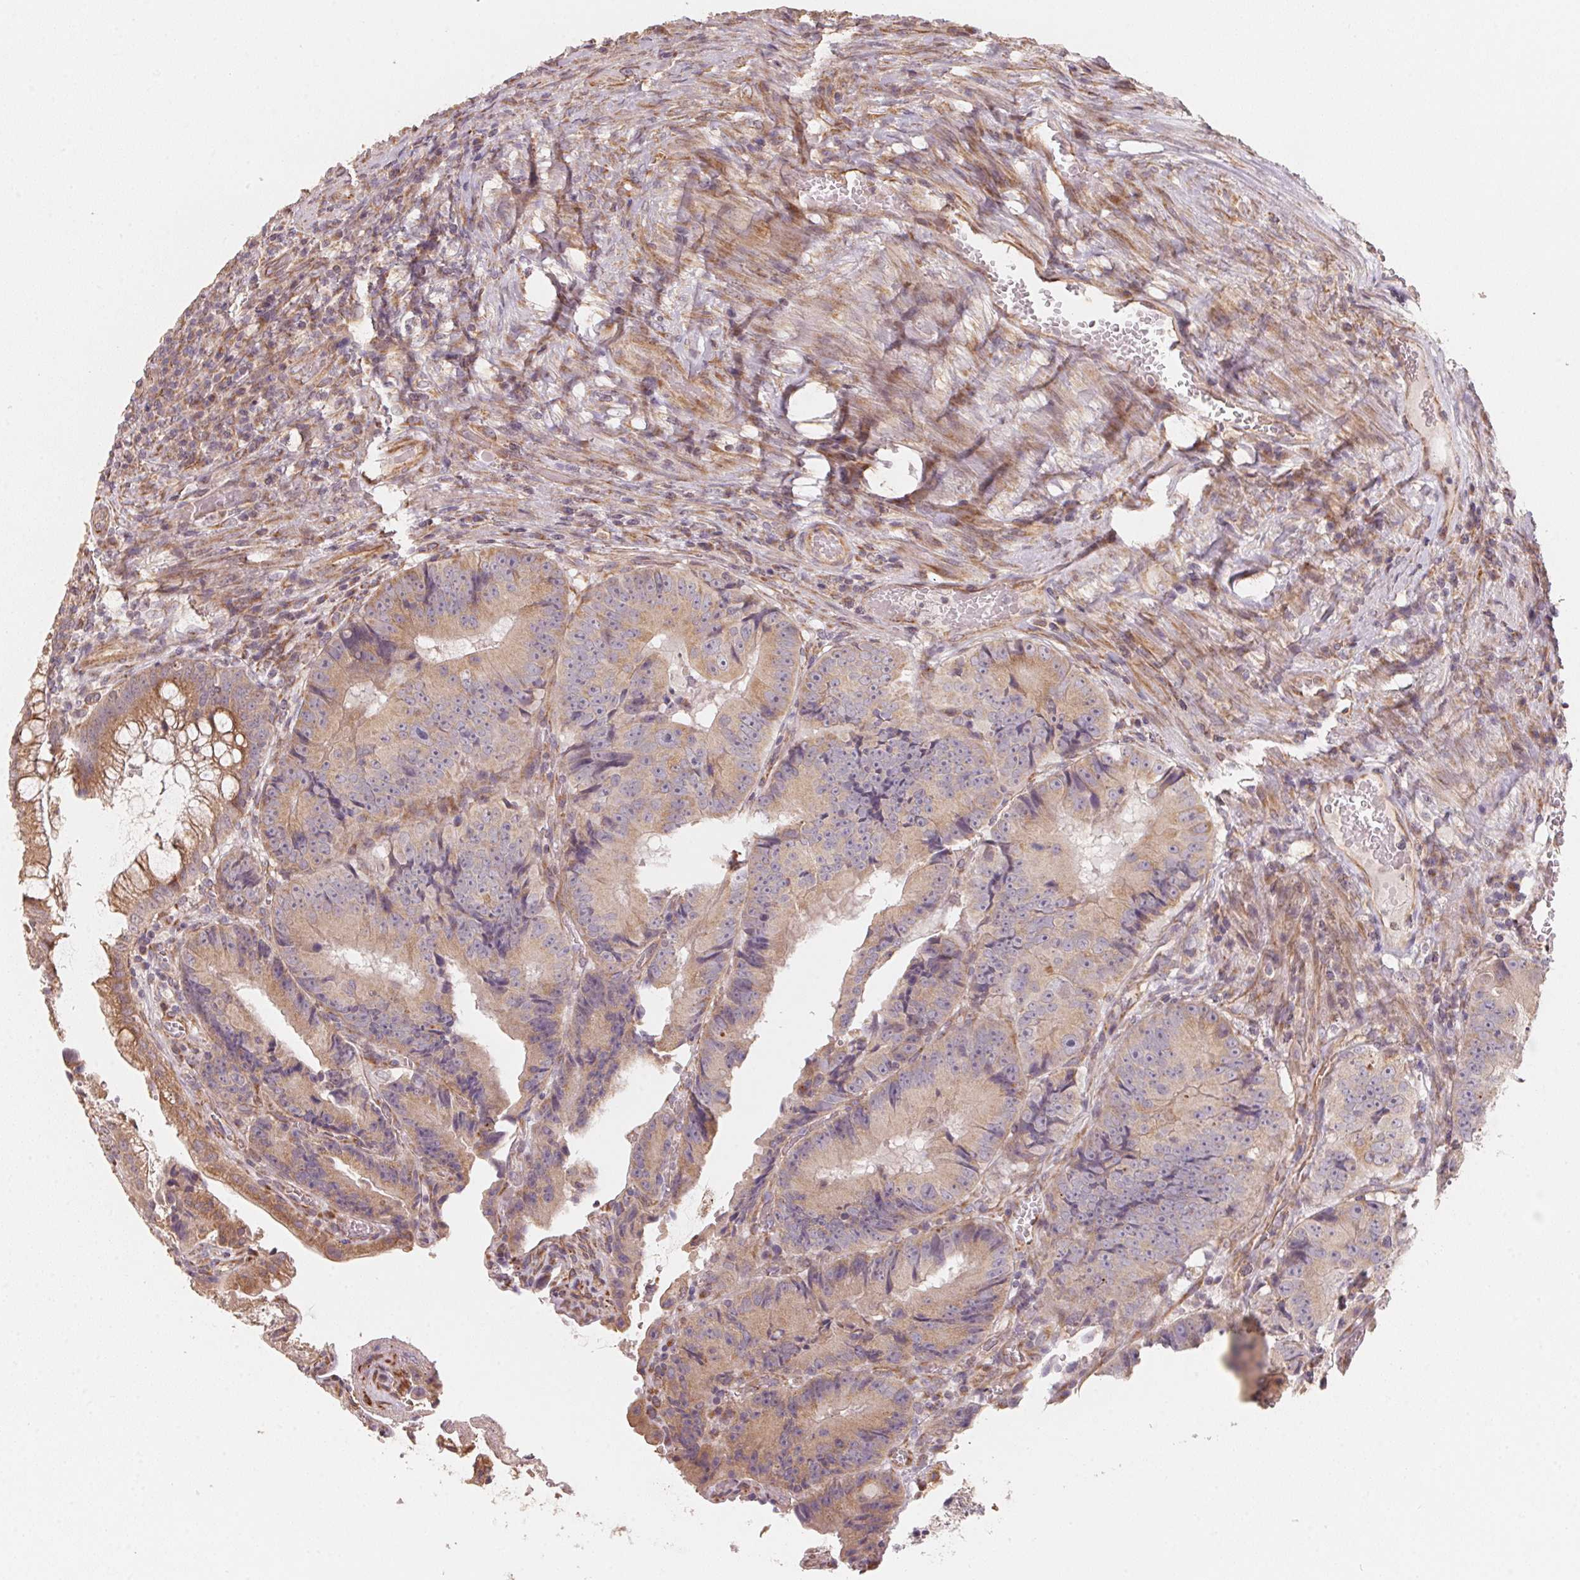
{"staining": {"intensity": "weak", "quantity": "25%-75%", "location": "cytoplasmic/membranous"}, "tissue": "colorectal cancer", "cell_type": "Tumor cells", "image_type": "cancer", "snomed": [{"axis": "morphology", "description": "Adenocarcinoma, NOS"}, {"axis": "topography", "description": "Colon"}], "caption": "Protein expression analysis of human colorectal cancer (adenocarcinoma) reveals weak cytoplasmic/membranous staining in approximately 25%-75% of tumor cells. (DAB IHC, brown staining for protein, blue staining for nuclei).", "gene": "TSPAN12", "patient": {"sex": "female", "age": 86}}